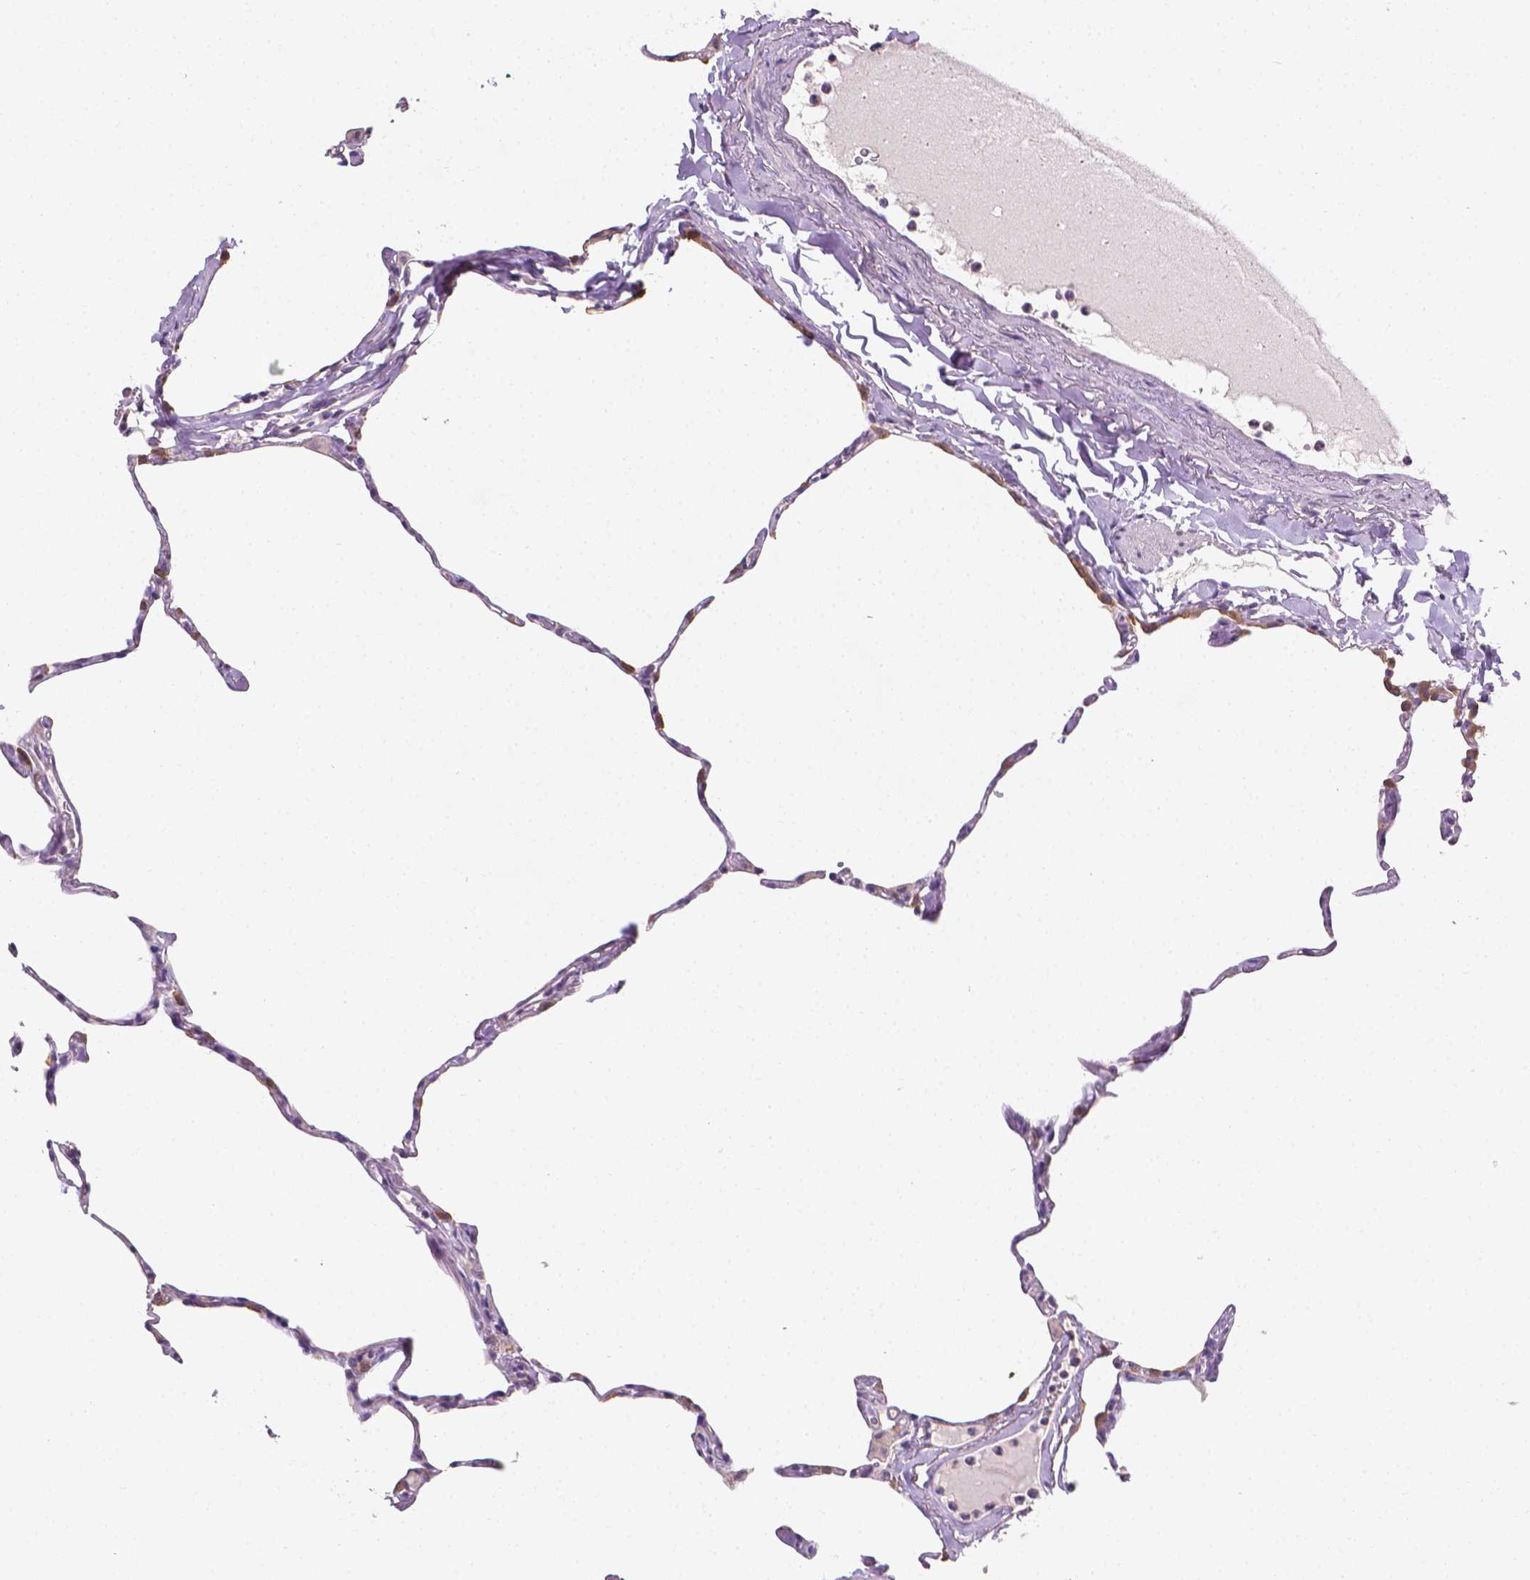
{"staining": {"intensity": "negative", "quantity": "none", "location": "none"}, "tissue": "lung", "cell_type": "Alveolar cells", "image_type": "normal", "snomed": [{"axis": "morphology", "description": "Normal tissue, NOS"}, {"axis": "topography", "description": "Lung"}], "caption": "IHC photomicrograph of benign human lung stained for a protein (brown), which displays no expression in alveolar cells.", "gene": "FASN", "patient": {"sex": "male", "age": 65}}